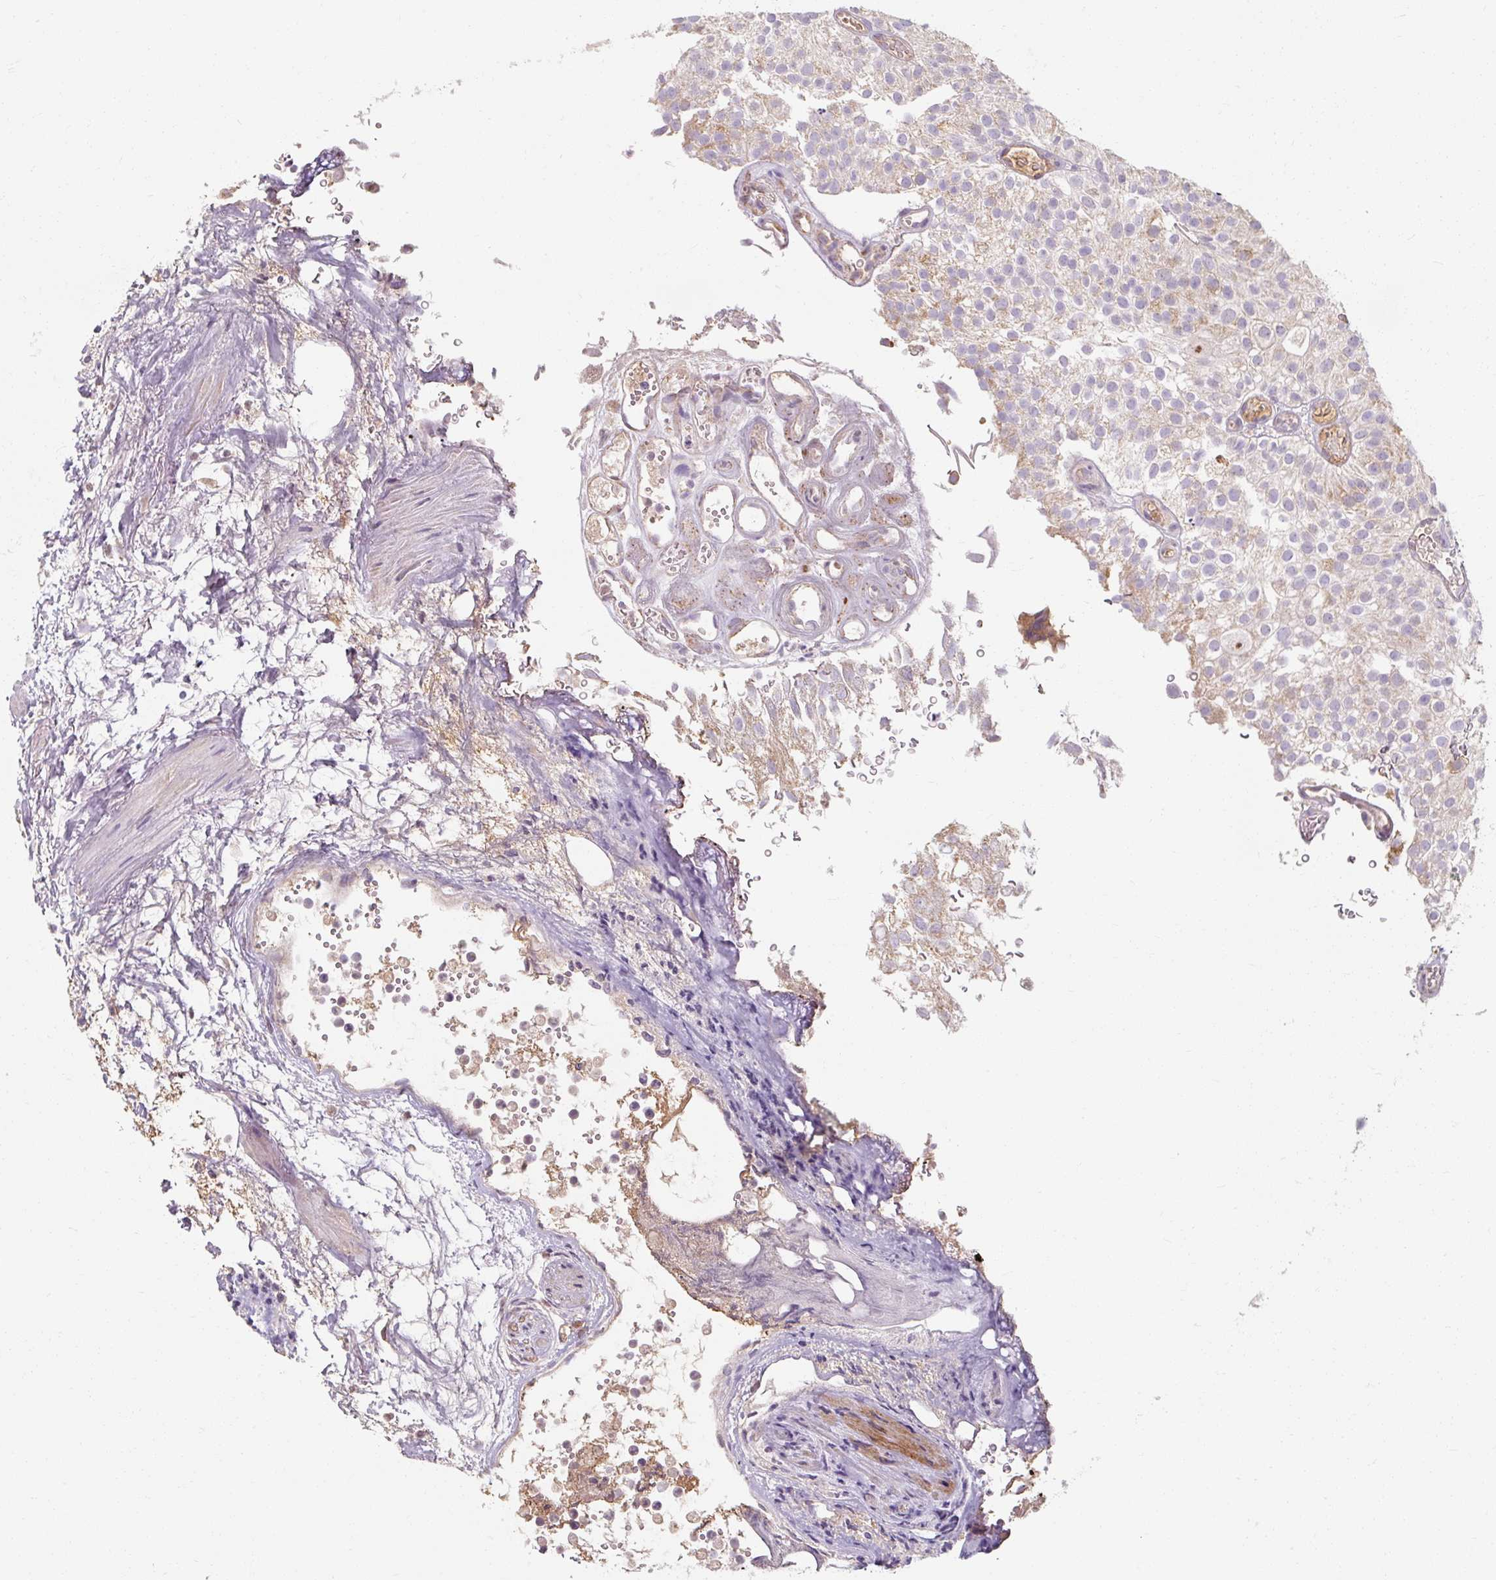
{"staining": {"intensity": "weak", "quantity": ">75%", "location": "cytoplasmic/membranous"}, "tissue": "urothelial cancer", "cell_type": "Tumor cells", "image_type": "cancer", "snomed": [{"axis": "morphology", "description": "Urothelial carcinoma, Low grade"}, {"axis": "topography", "description": "Urinary bladder"}], "caption": "Urothelial cancer was stained to show a protein in brown. There is low levels of weak cytoplasmic/membranous expression in approximately >75% of tumor cells.", "gene": "TSEN54", "patient": {"sex": "male", "age": 78}}